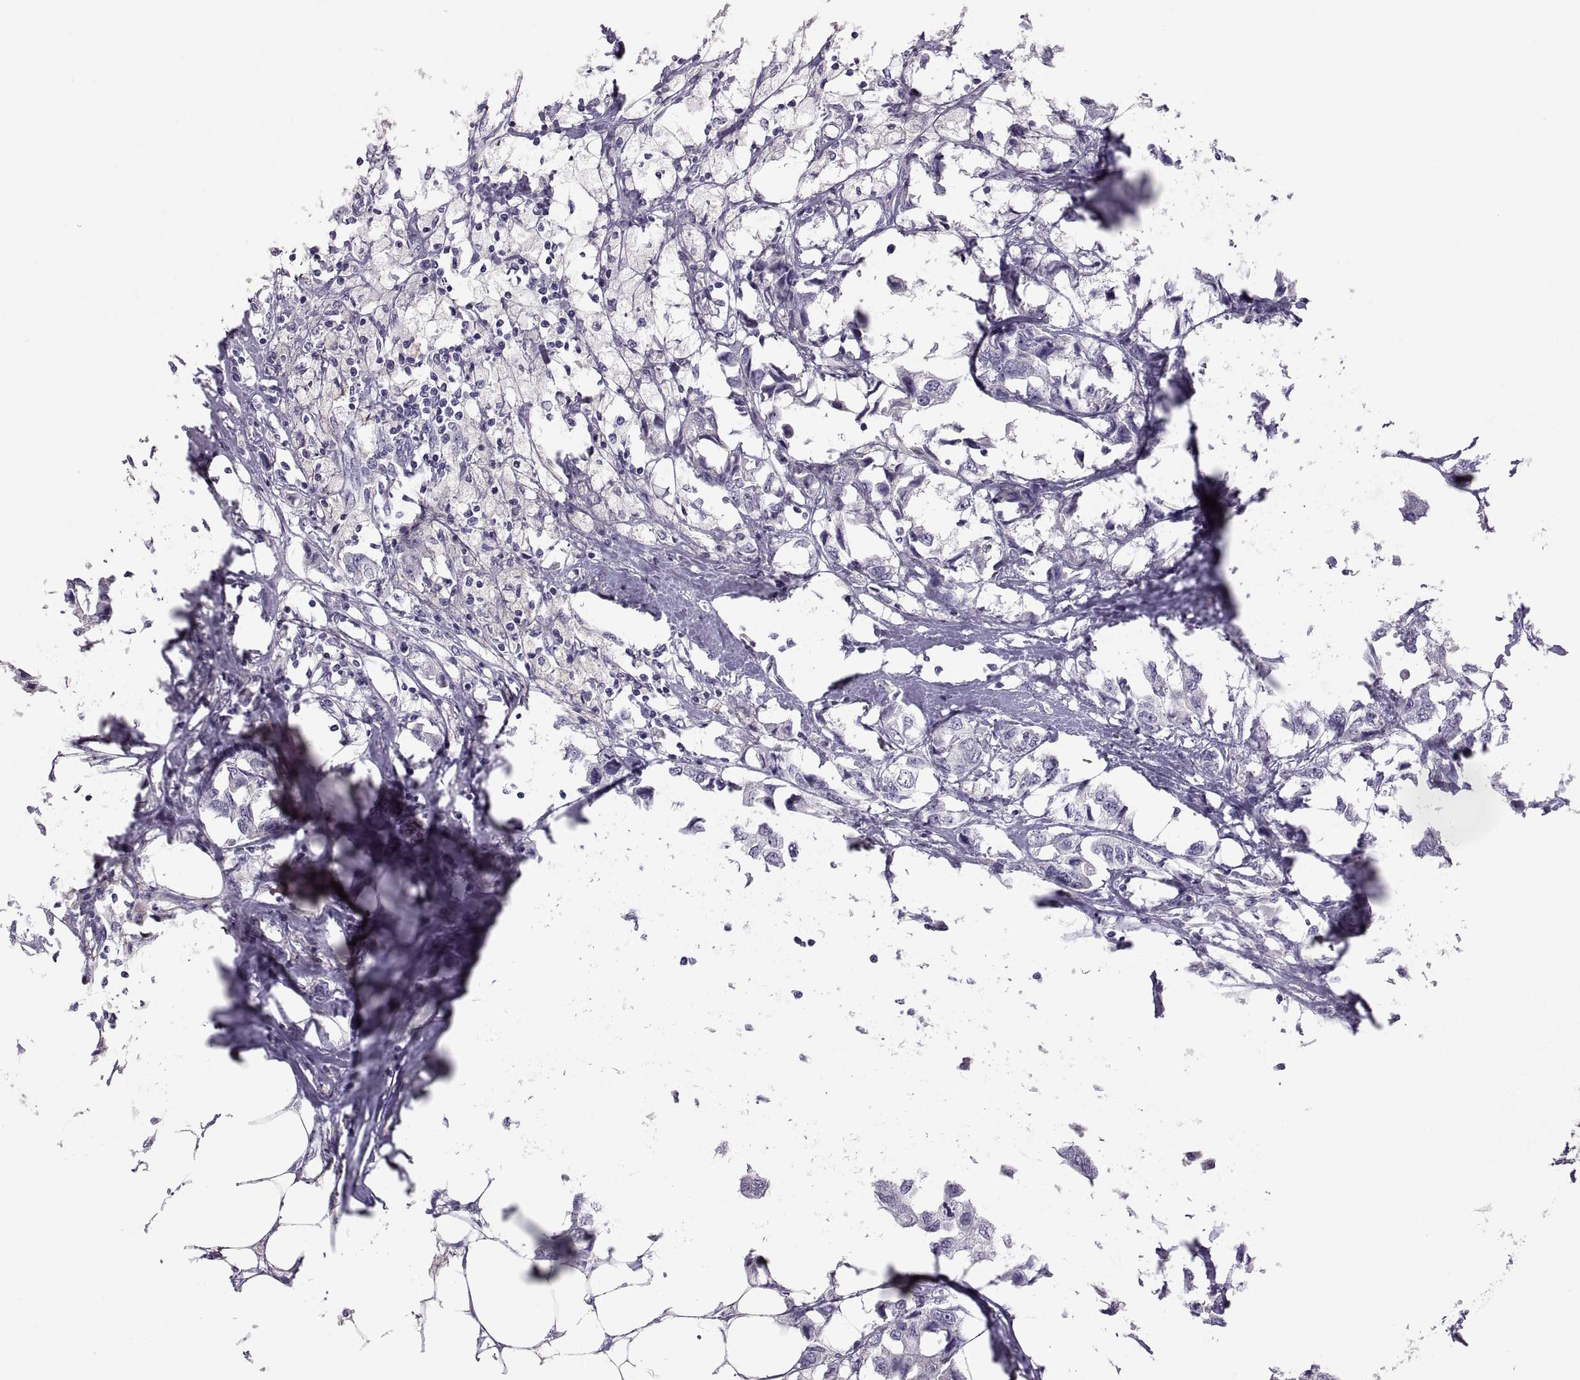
{"staining": {"intensity": "negative", "quantity": "none", "location": "none"}, "tissue": "breast cancer", "cell_type": "Tumor cells", "image_type": "cancer", "snomed": [{"axis": "morphology", "description": "Duct carcinoma"}, {"axis": "topography", "description": "Breast"}], "caption": "Tumor cells are negative for brown protein staining in breast cancer (invasive ductal carcinoma).", "gene": "TBX19", "patient": {"sex": "female", "age": 80}}